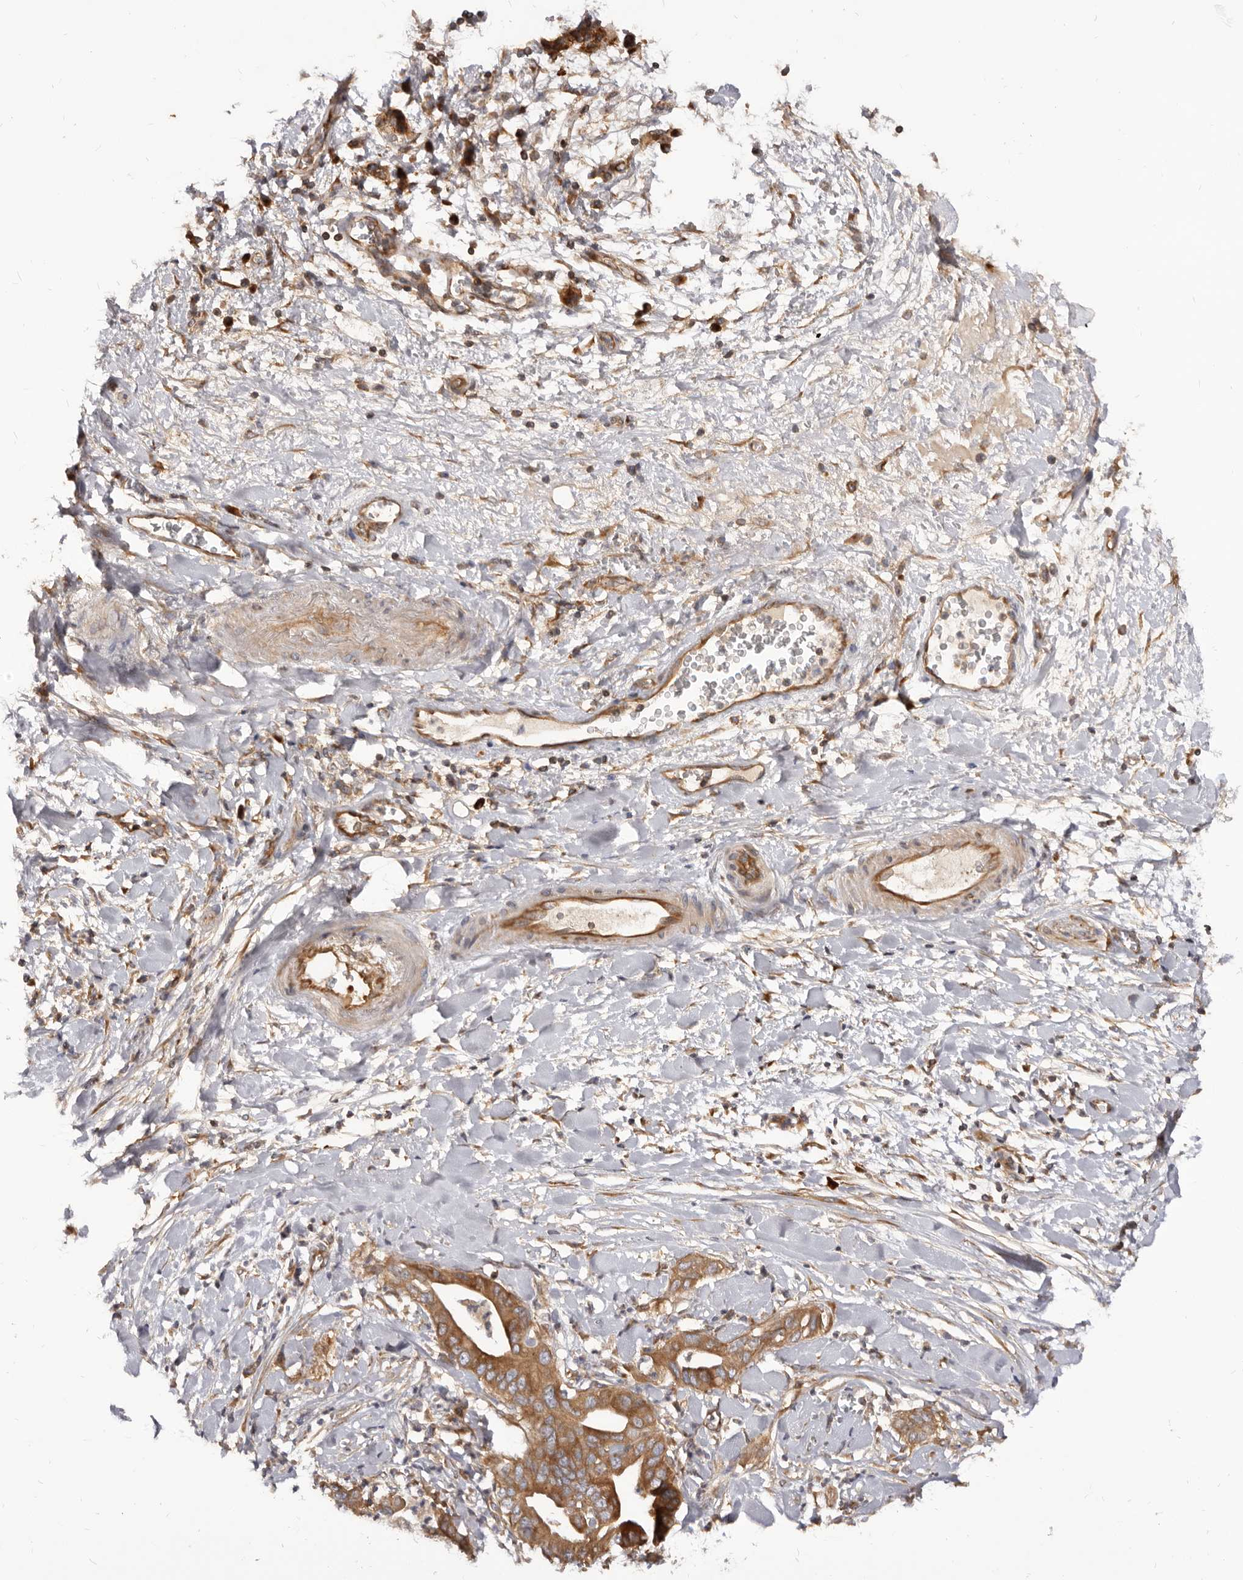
{"staining": {"intensity": "moderate", "quantity": ">75%", "location": "cytoplasmic/membranous"}, "tissue": "pancreatic cancer", "cell_type": "Tumor cells", "image_type": "cancer", "snomed": [{"axis": "morphology", "description": "Adenocarcinoma, NOS"}, {"axis": "topography", "description": "Pancreas"}], "caption": "DAB (3,3'-diaminobenzidine) immunohistochemical staining of human pancreatic cancer demonstrates moderate cytoplasmic/membranous protein expression in approximately >75% of tumor cells.", "gene": "ADAMTS20", "patient": {"sex": "female", "age": 78}}